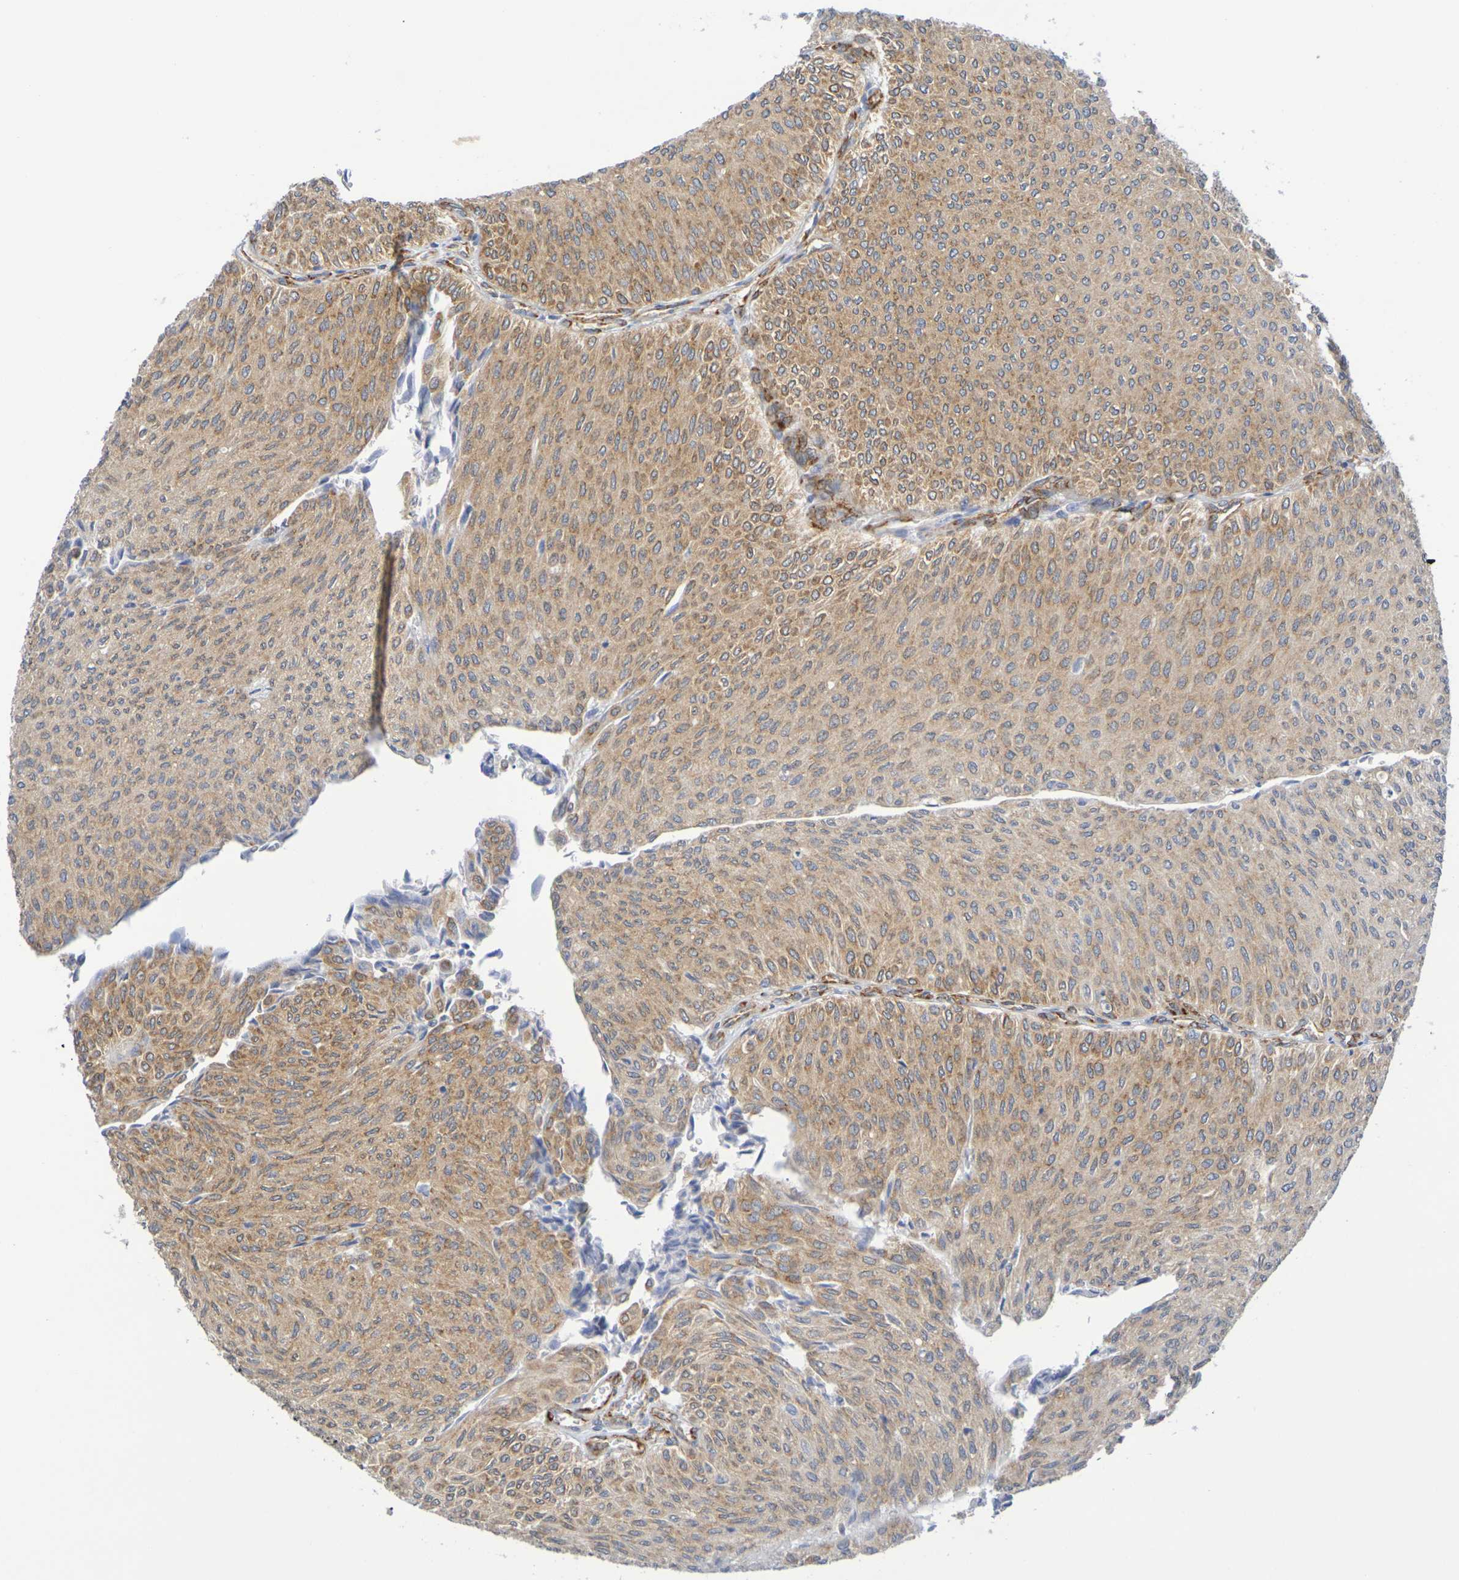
{"staining": {"intensity": "moderate", "quantity": "25%-75%", "location": "cytoplasmic/membranous"}, "tissue": "urothelial cancer", "cell_type": "Tumor cells", "image_type": "cancer", "snomed": [{"axis": "morphology", "description": "Urothelial carcinoma, Low grade"}, {"axis": "topography", "description": "Urinary bladder"}], "caption": "Moderate cytoplasmic/membranous protein expression is identified in approximately 25%-75% of tumor cells in urothelial cancer.", "gene": "TMCC3", "patient": {"sex": "male", "age": 78}}